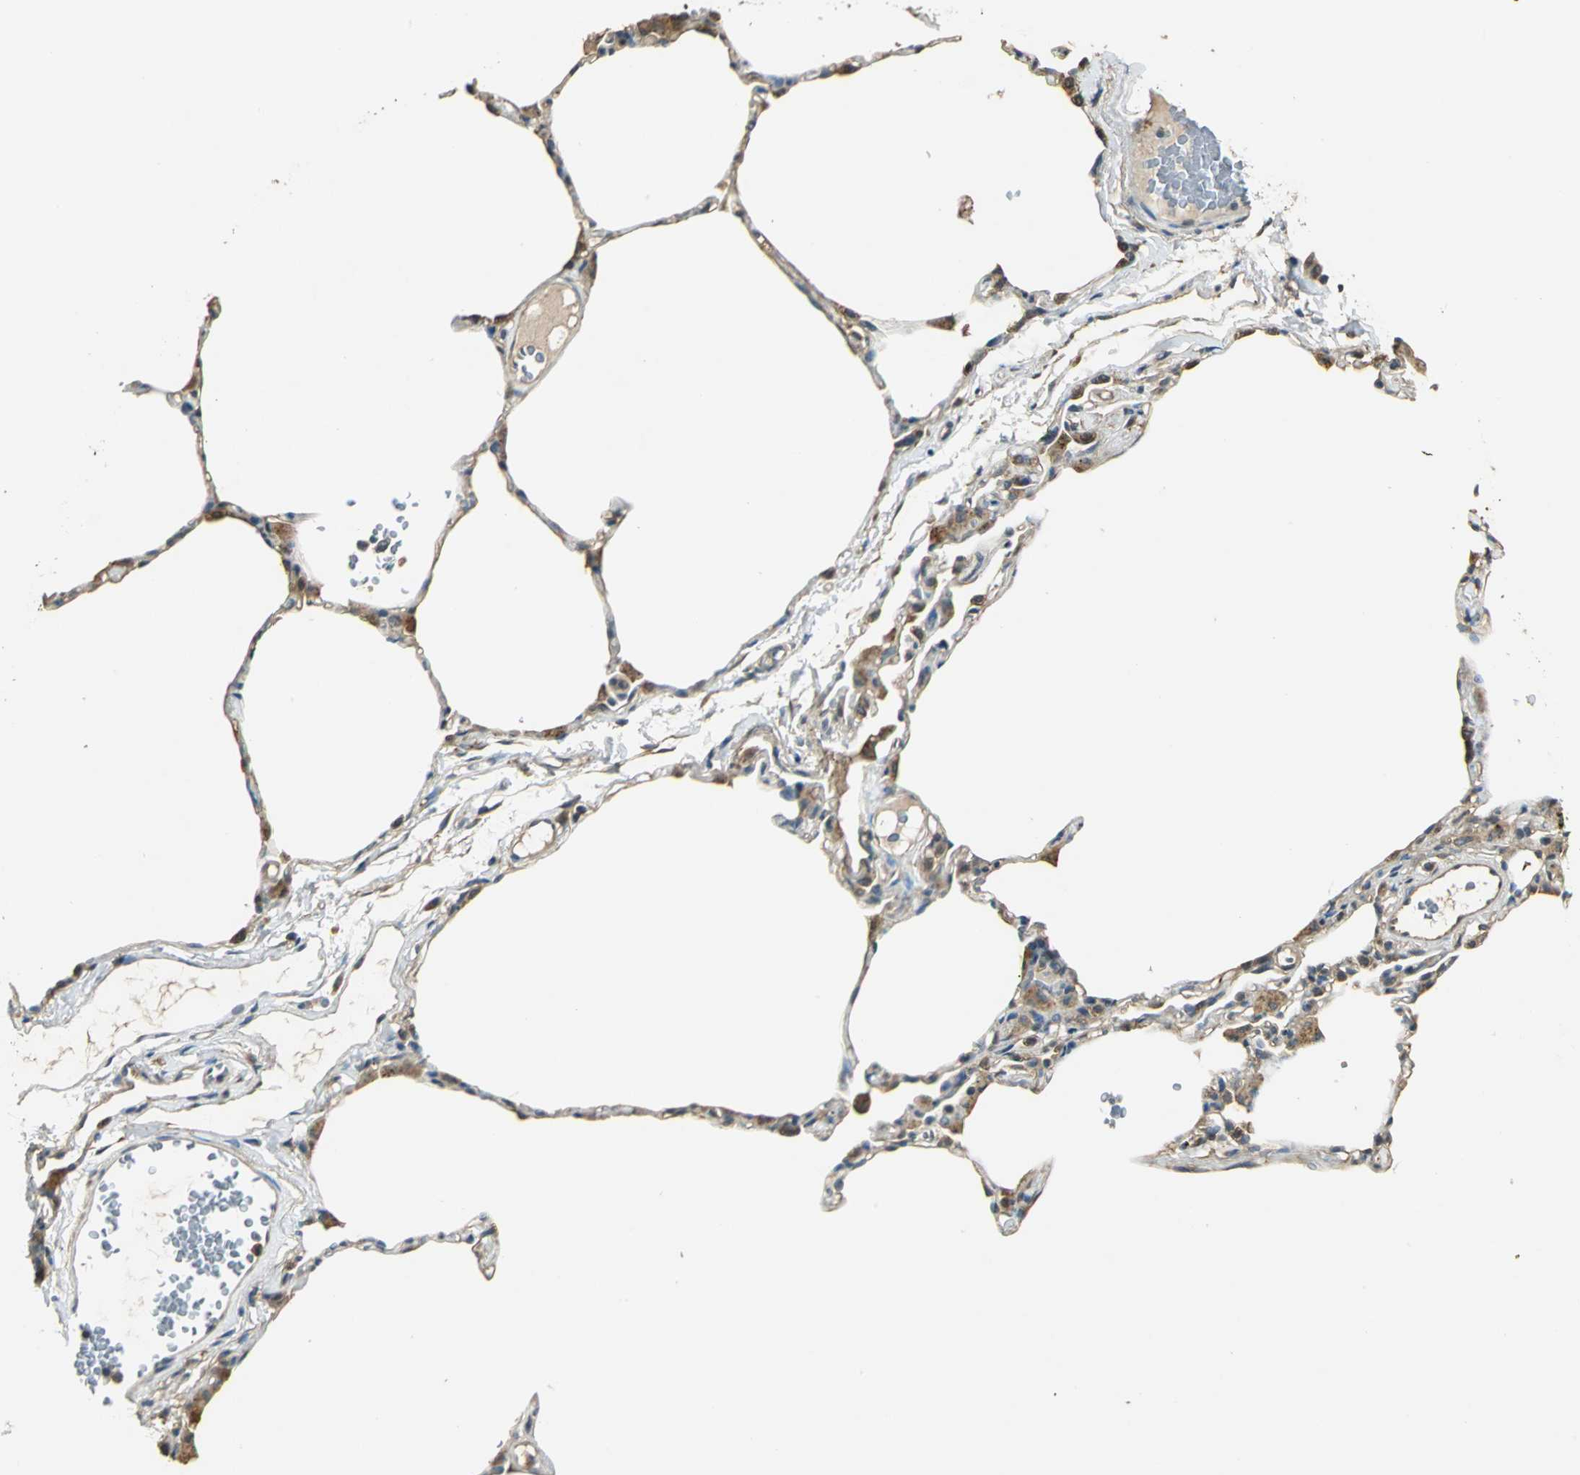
{"staining": {"intensity": "moderate", "quantity": ">75%", "location": "cytoplasmic/membranous"}, "tissue": "lung", "cell_type": "Alveolar cells", "image_type": "normal", "snomed": [{"axis": "morphology", "description": "Normal tissue, NOS"}, {"axis": "topography", "description": "Lung"}], "caption": "Moderate cytoplasmic/membranous protein positivity is appreciated in approximately >75% of alveolar cells in lung.", "gene": "PARK7", "patient": {"sex": "female", "age": 49}}